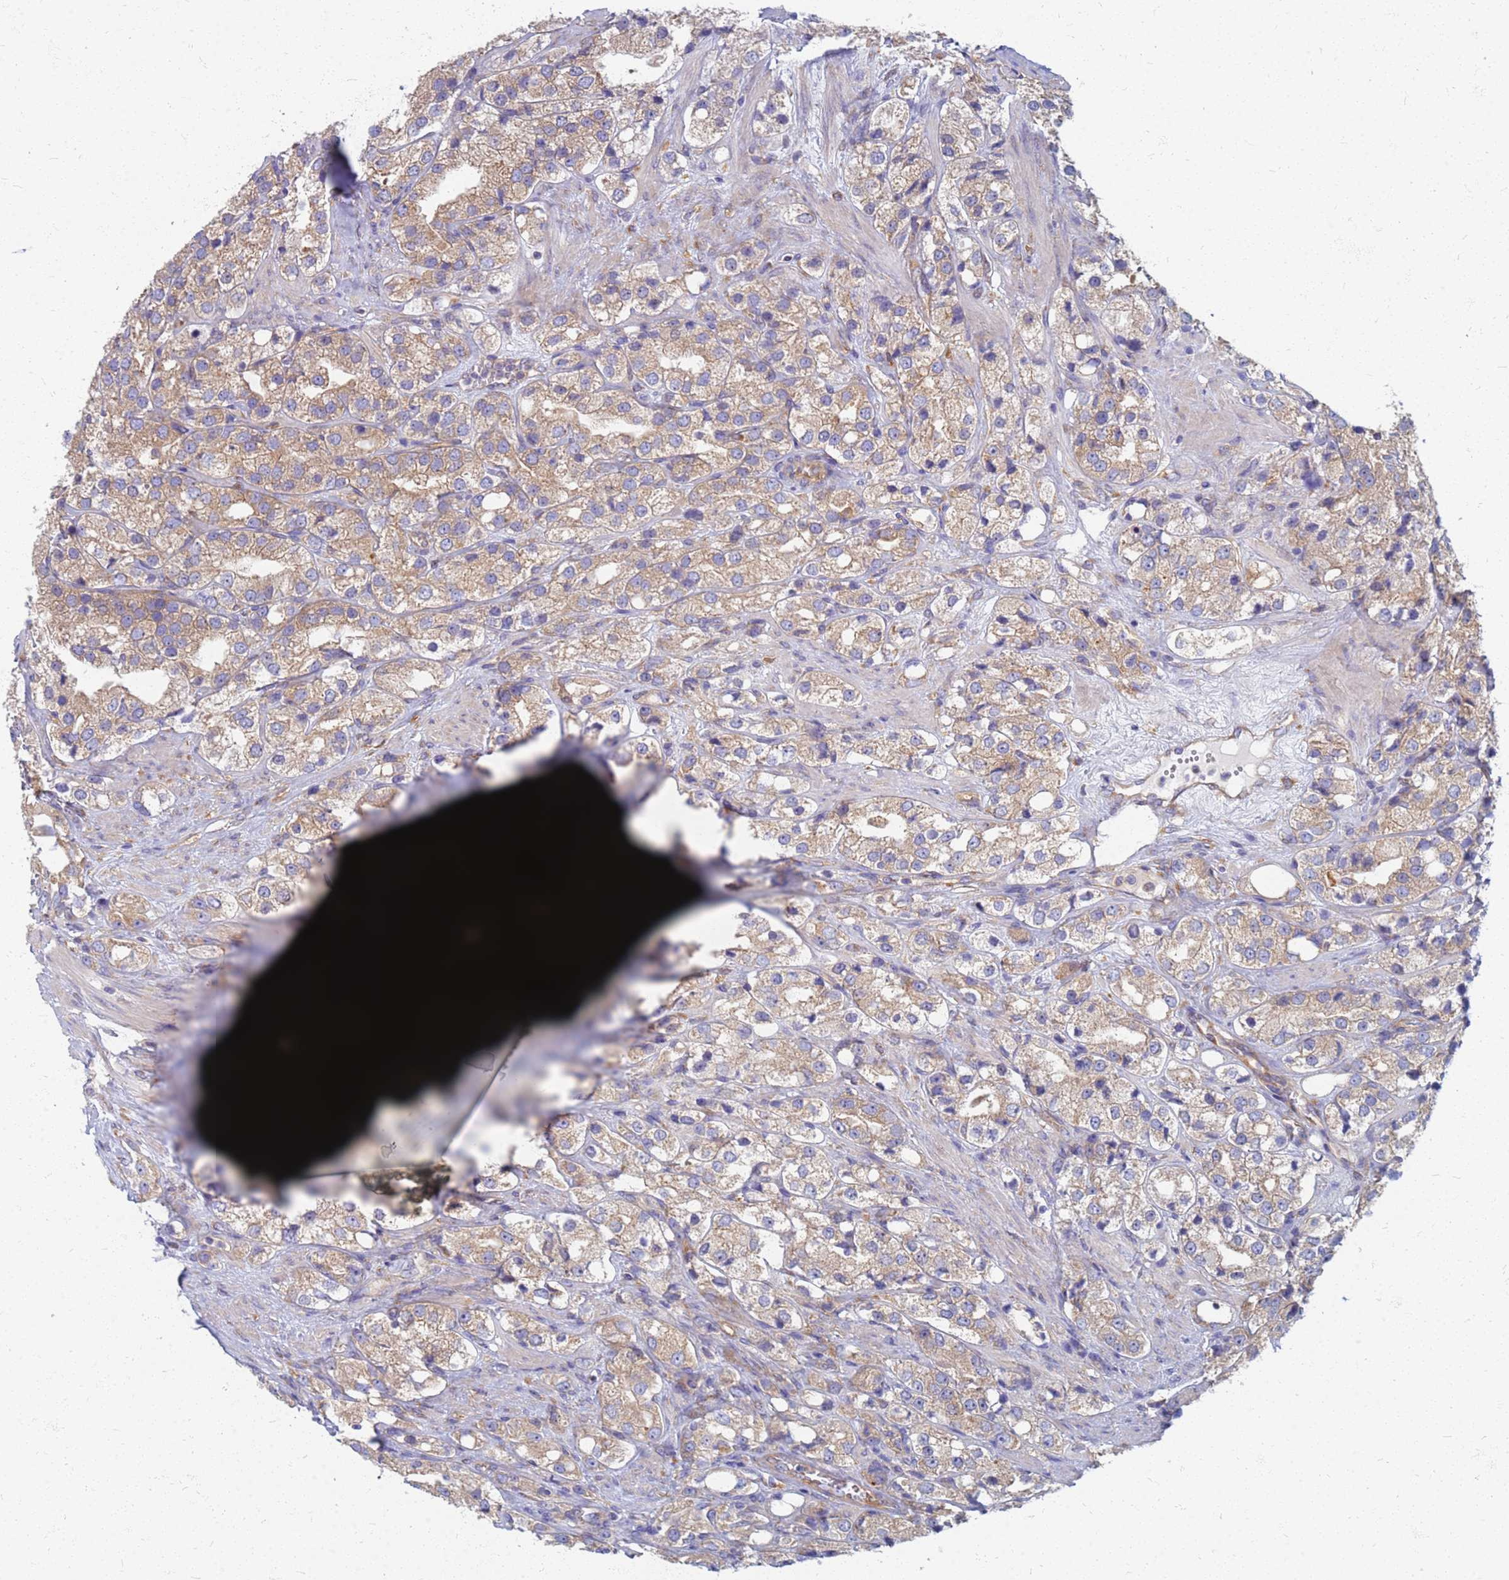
{"staining": {"intensity": "moderate", "quantity": ">75%", "location": "cytoplasmic/membranous"}, "tissue": "prostate cancer", "cell_type": "Tumor cells", "image_type": "cancer", "snomed": [{"axis": "morphology", "description": "Adenocarcinoma, NOS"}, {"axis": "topography", "description": "Prostate"}], "caption": "Protein staining of prostate cancer (adenocarcinoma) tissue exhibits moderate cytoplasmic/membranous positivity in approximately >75% of tumor cells.", "gene": "EEA1", "patient": {"sex": "male", "age": 79}}